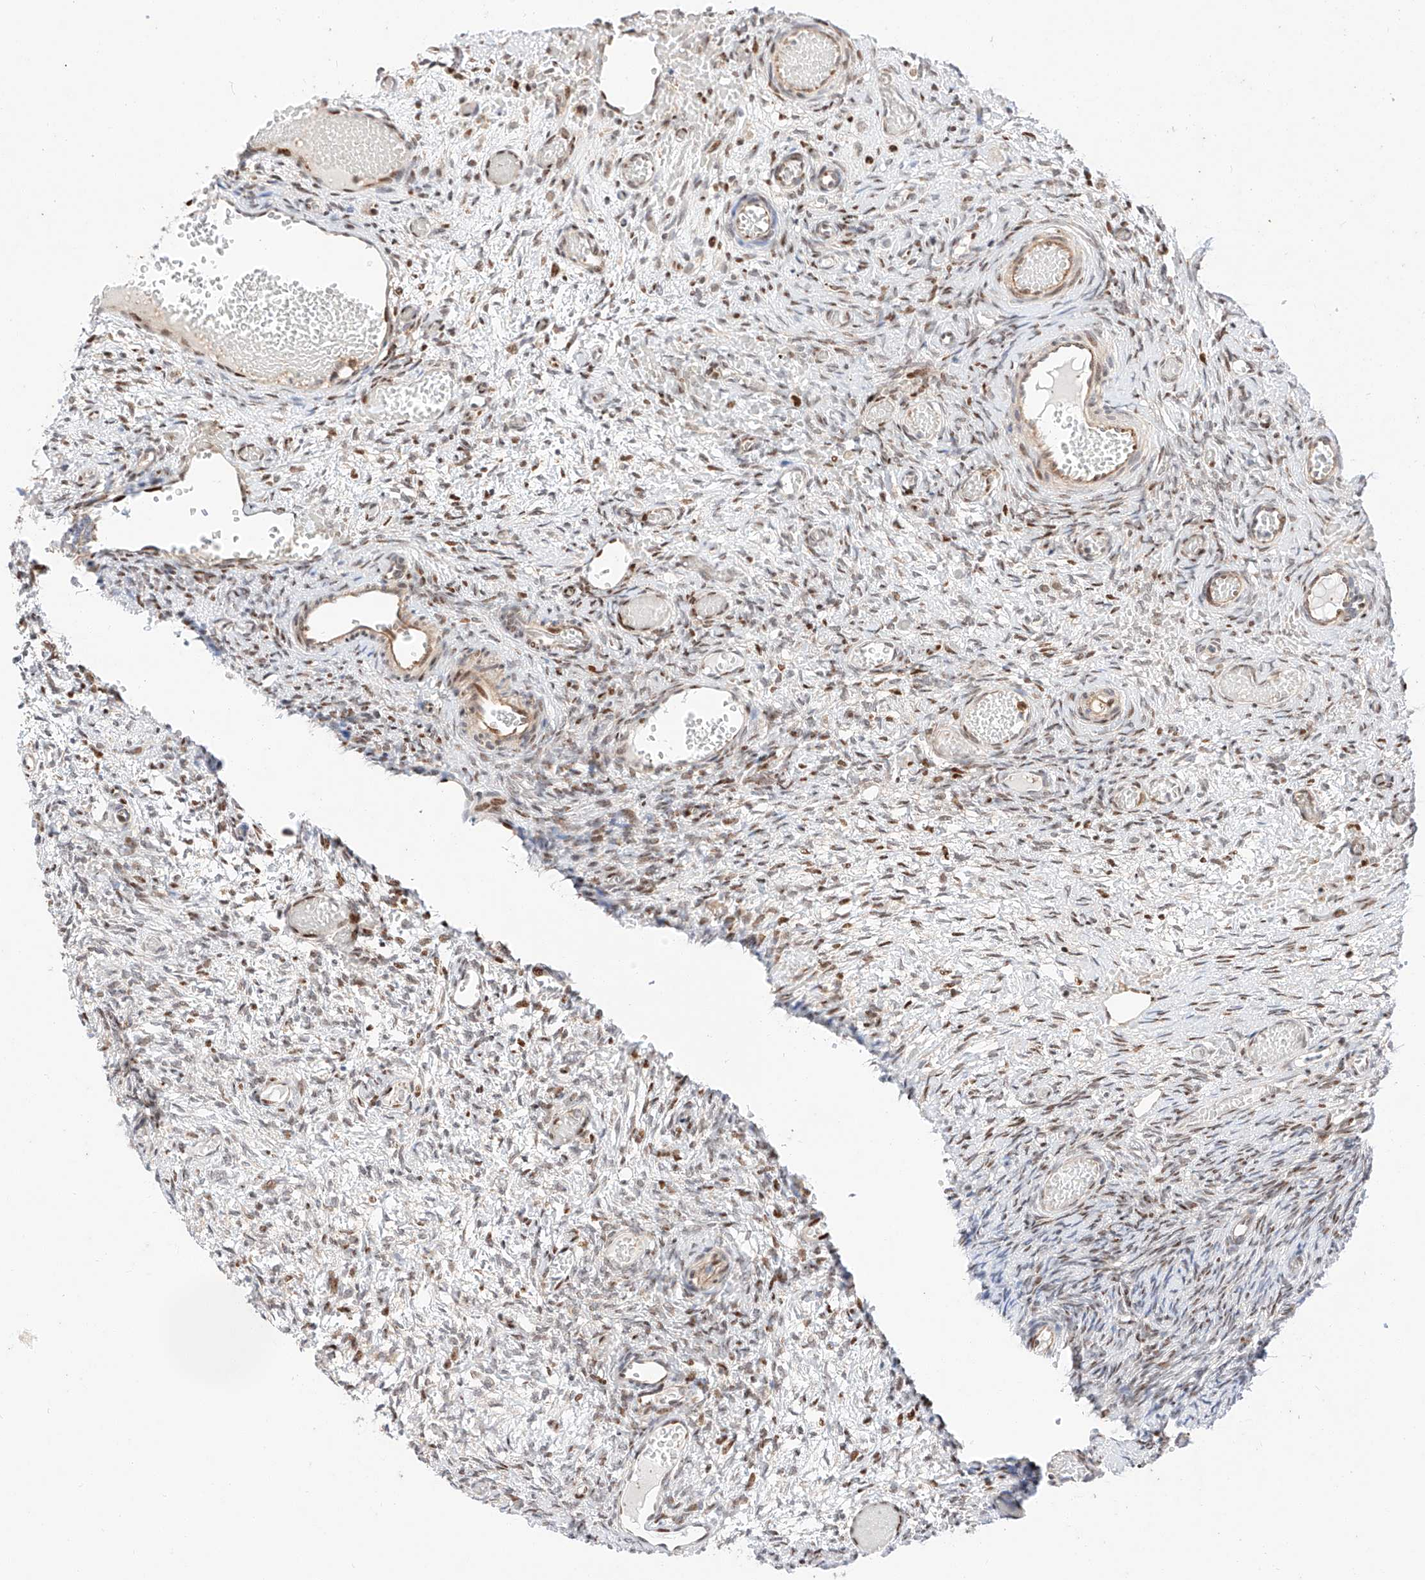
{"staining": {"intensity": "moderate", "quantity": "25%-75%", "location": "nuclear"}, "tissue": "ovary", "cell_type": "Ovarian stroma cells", "image_type": "normal", "snomed": [{"axis": "morphology", "description": "Adenocarcinoma, NOS"}, {"axis": "topography", "description": "Endometrium"}], "caption": "Ovary was stained to show a protein in brown. There is medium levels of moderate nuclear expression in approximately 25%-75% of ovarian stroma cells.", "gene": "HDAC9", "patient": {"sex": "female", "age": 32}}